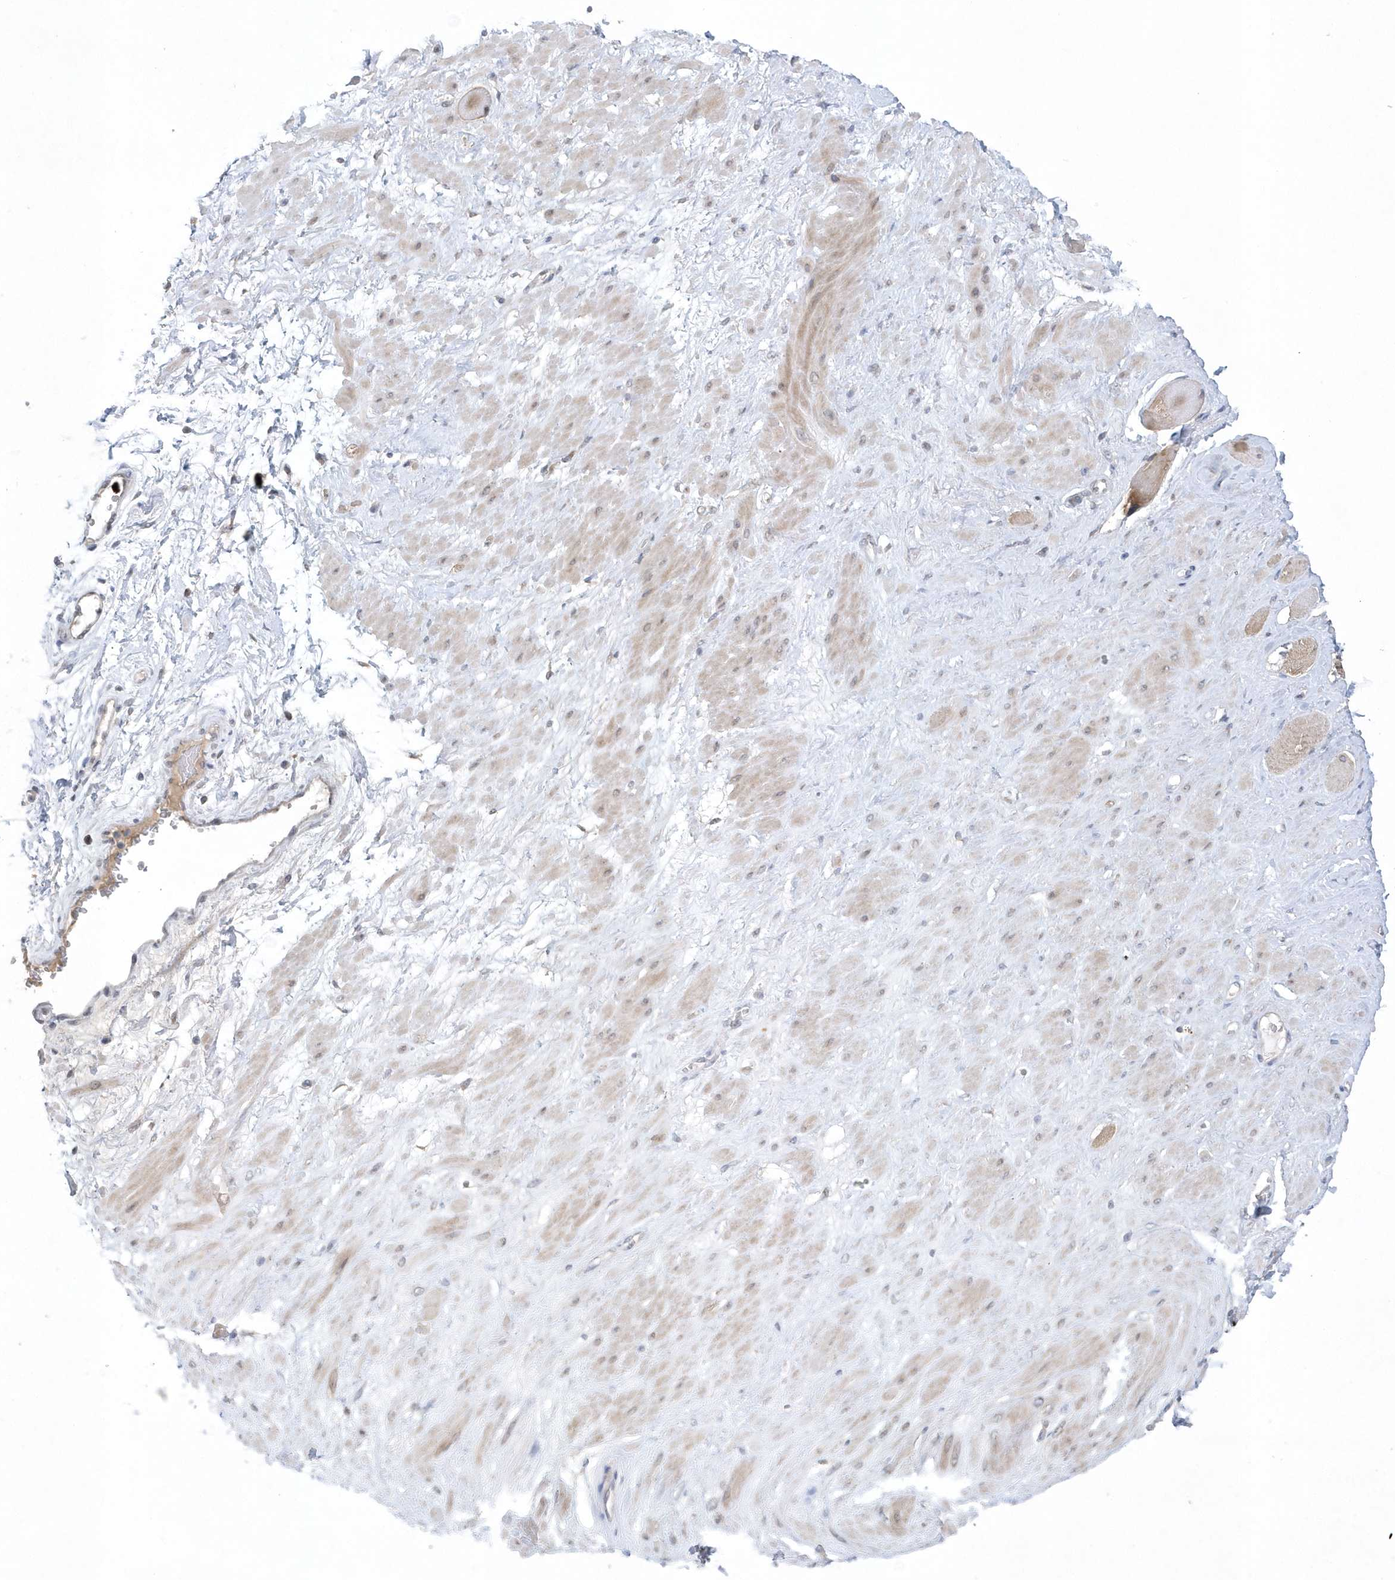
{"staining": {"intensity": "negative", "quantity": "none", "location": "none"}, "tissue": "adipose tissue", "cell_type": "Adipocytes", "image_type": "normal", "snomed": [{"axis": "morphology", "description": "Normal tissue, NOS"}, {"axis": "morphology", "description": "Adenocarcinoma, Low grade"}, {"axis": "topography", "description": "Prostate"}, {"axis": "topography", "description": "Peripheral nerve tissue"}], "caption": "Protein analysis of unremarkable adipose tissue shows no significant positivity in adipocytes.", "gene": "ZC3H12D", "patient": {"sex": "male", "age": 63}}